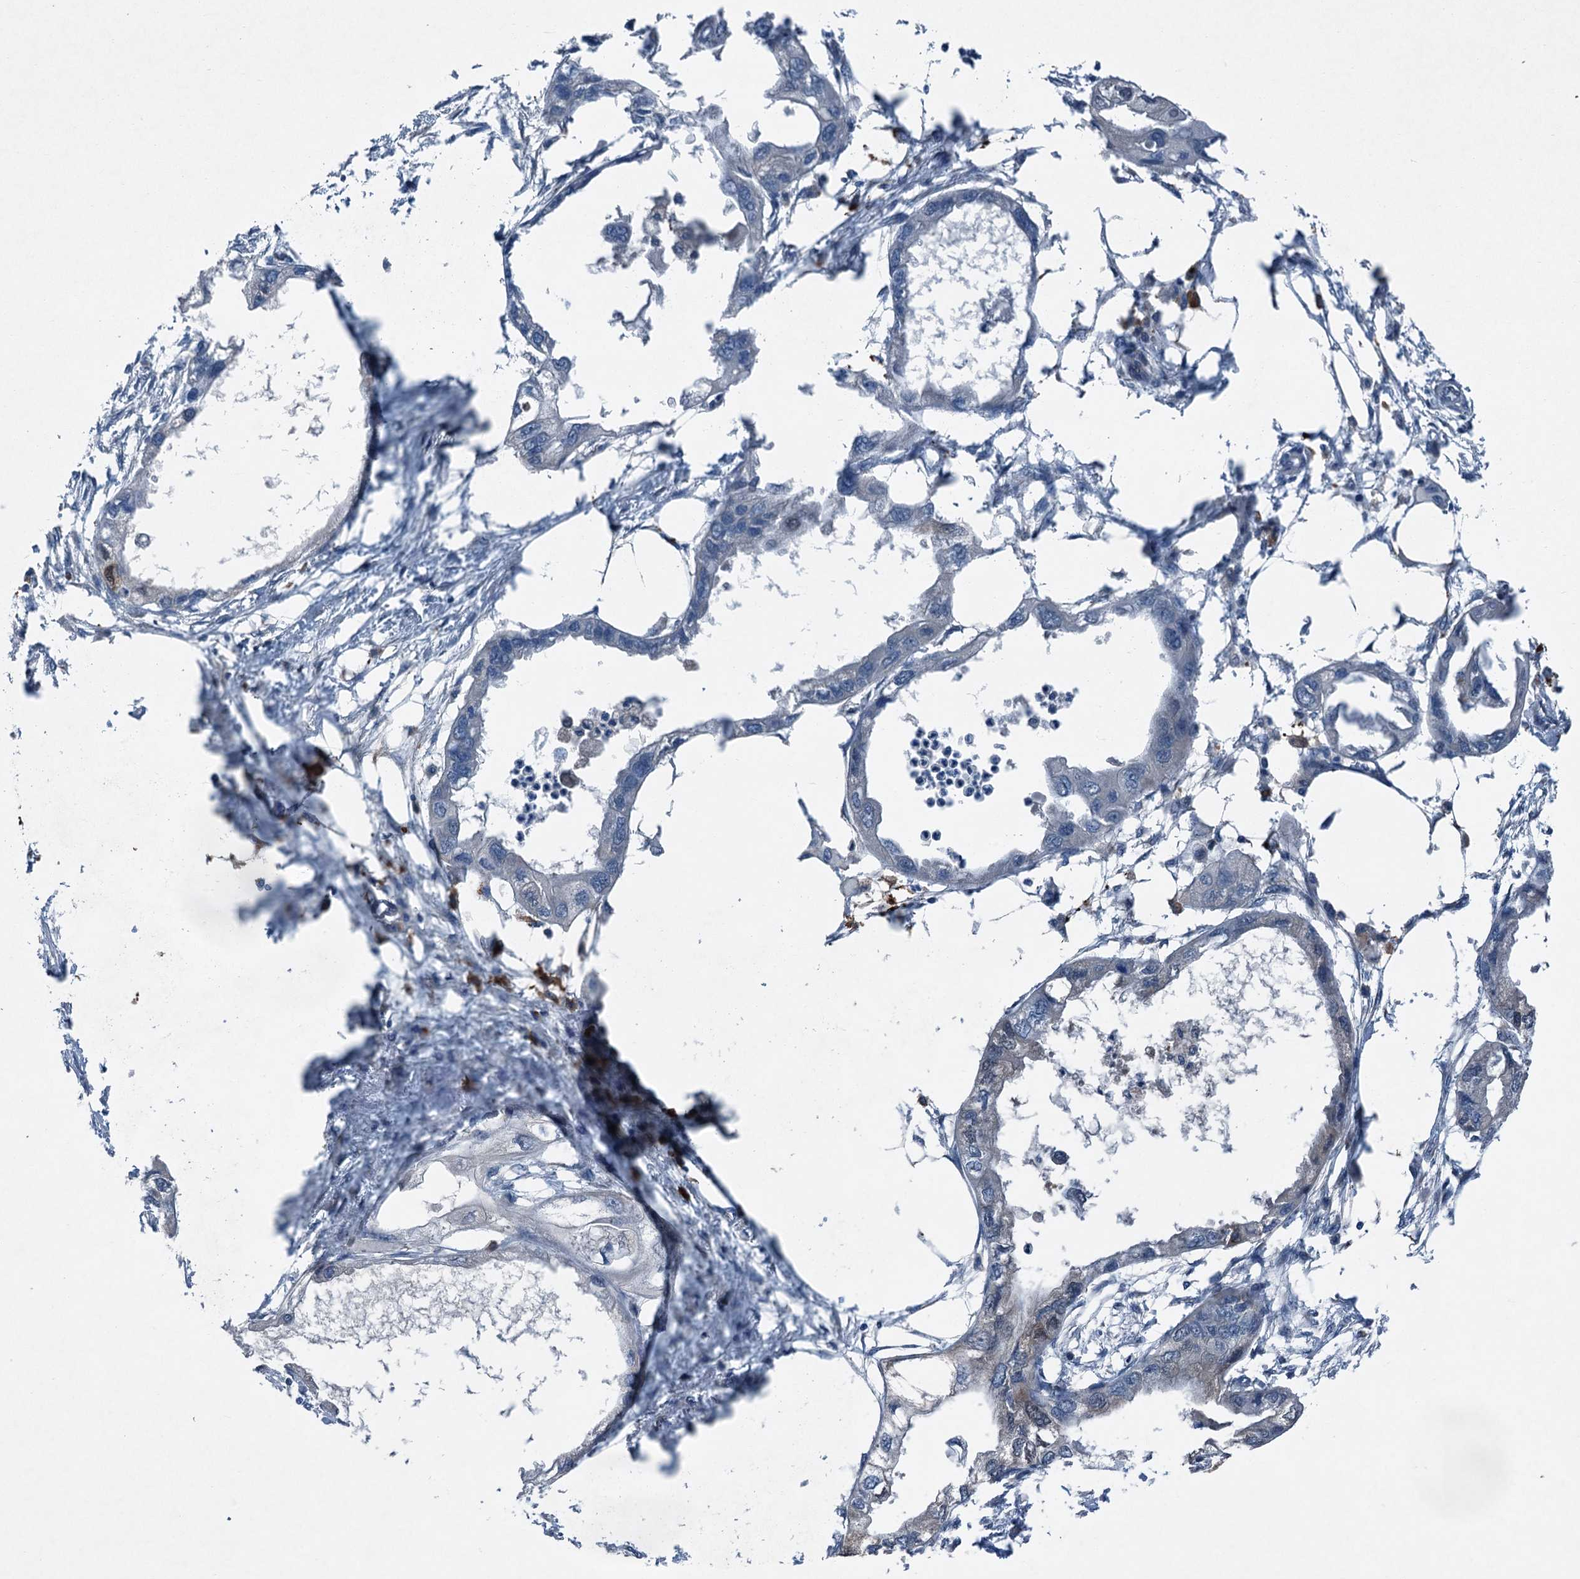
{"staining": {"intensity": "negative", "quantity": "none", "location": "none"}, "tissue": "endometrial cancer", "cell_type": "Tumor cells", "image_type": "cancer", "snomed": [{"axis": "morphology", "description": "Adenocarcinoma, NOS"}, {"axis": "morphology", "description": "Adenocarcinoma, metastatic, NOS"}, {"axis": "topography", "description": "Adipose tissue"}, {"axis": "topography", "description": "Endometrium"}], "caption": "This is an IHC histopathology image of human endometrial cancer (adenocarcinoma). There is no expression in tumor cells.", "gene": "SLC2A10", "patient": {"sex": "female", "age": 67}}